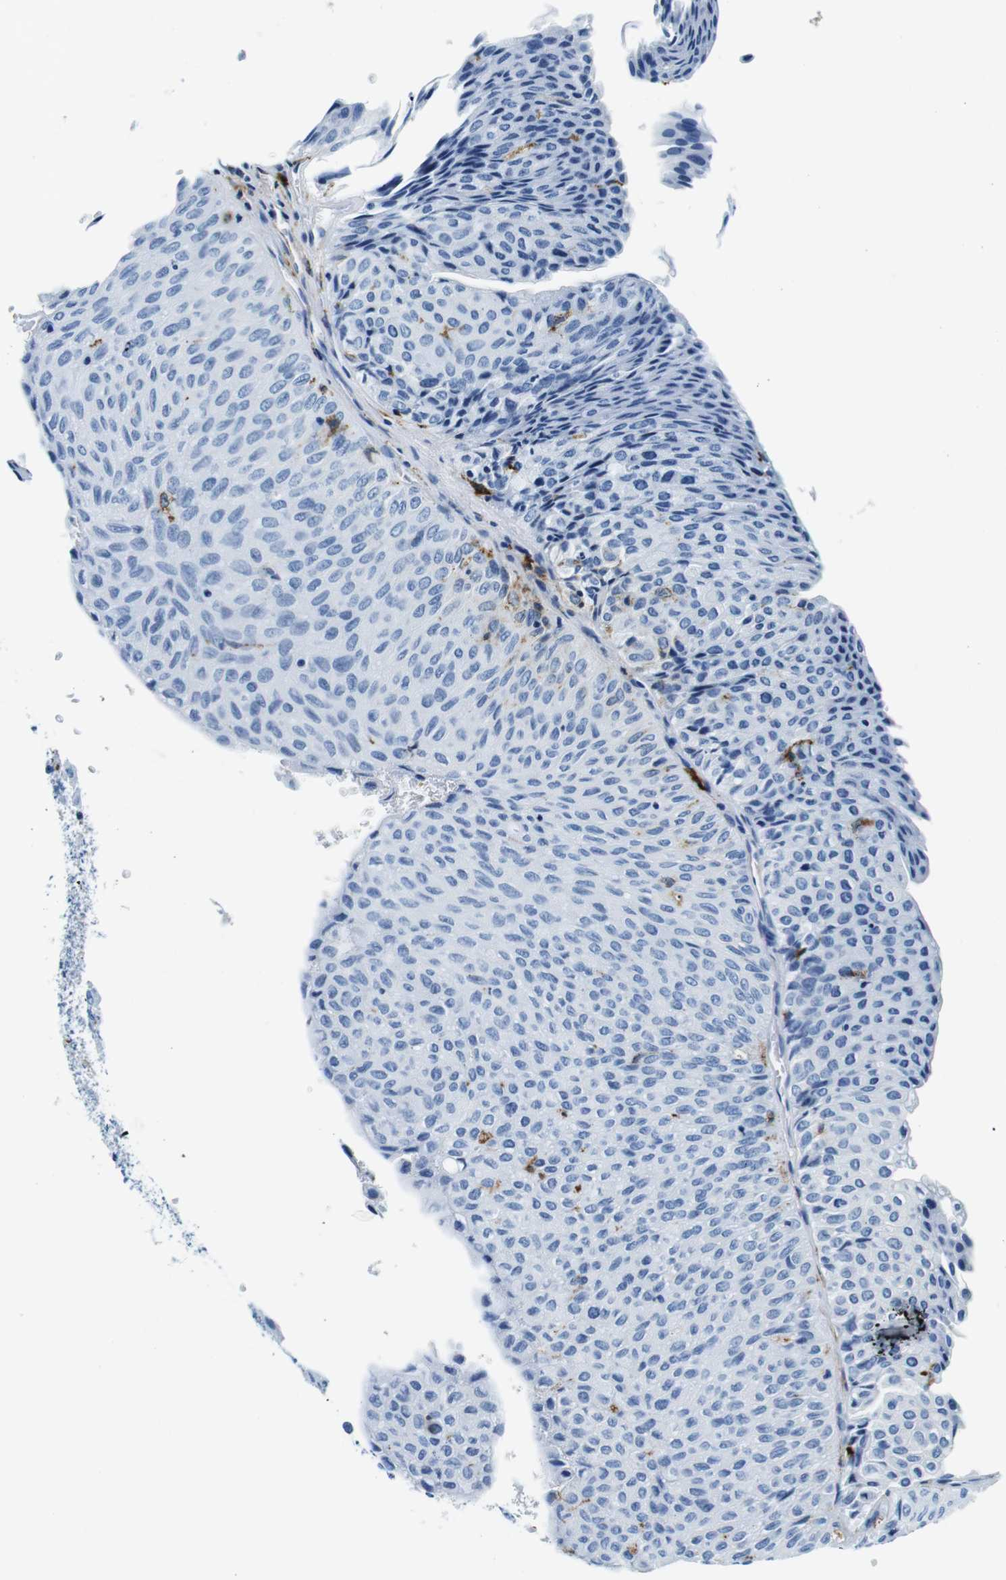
{"staining": {"intensity": "negative", "quantity": "none", "location": "none"}, "tissue": "urothelial cancer", "cell_type": "Tumor cells", "image_type": "cancer", "snomed": [{"axis": "morphology", "description": "Urothelial carcinoma, Low grade"}, {"axis": "topography", "description": "Urinary bladder"}], "caption": "Urothelial carcinoma (low-grade) was stained to show a protein in brown. There is no significant expression in tumor cells. (DAB (3,3'-diaminobenzidine) immunohistochemistry, high magnification).", "gene": "HLA-DRB1", "patient": {"sex": "male", "age": 78}}